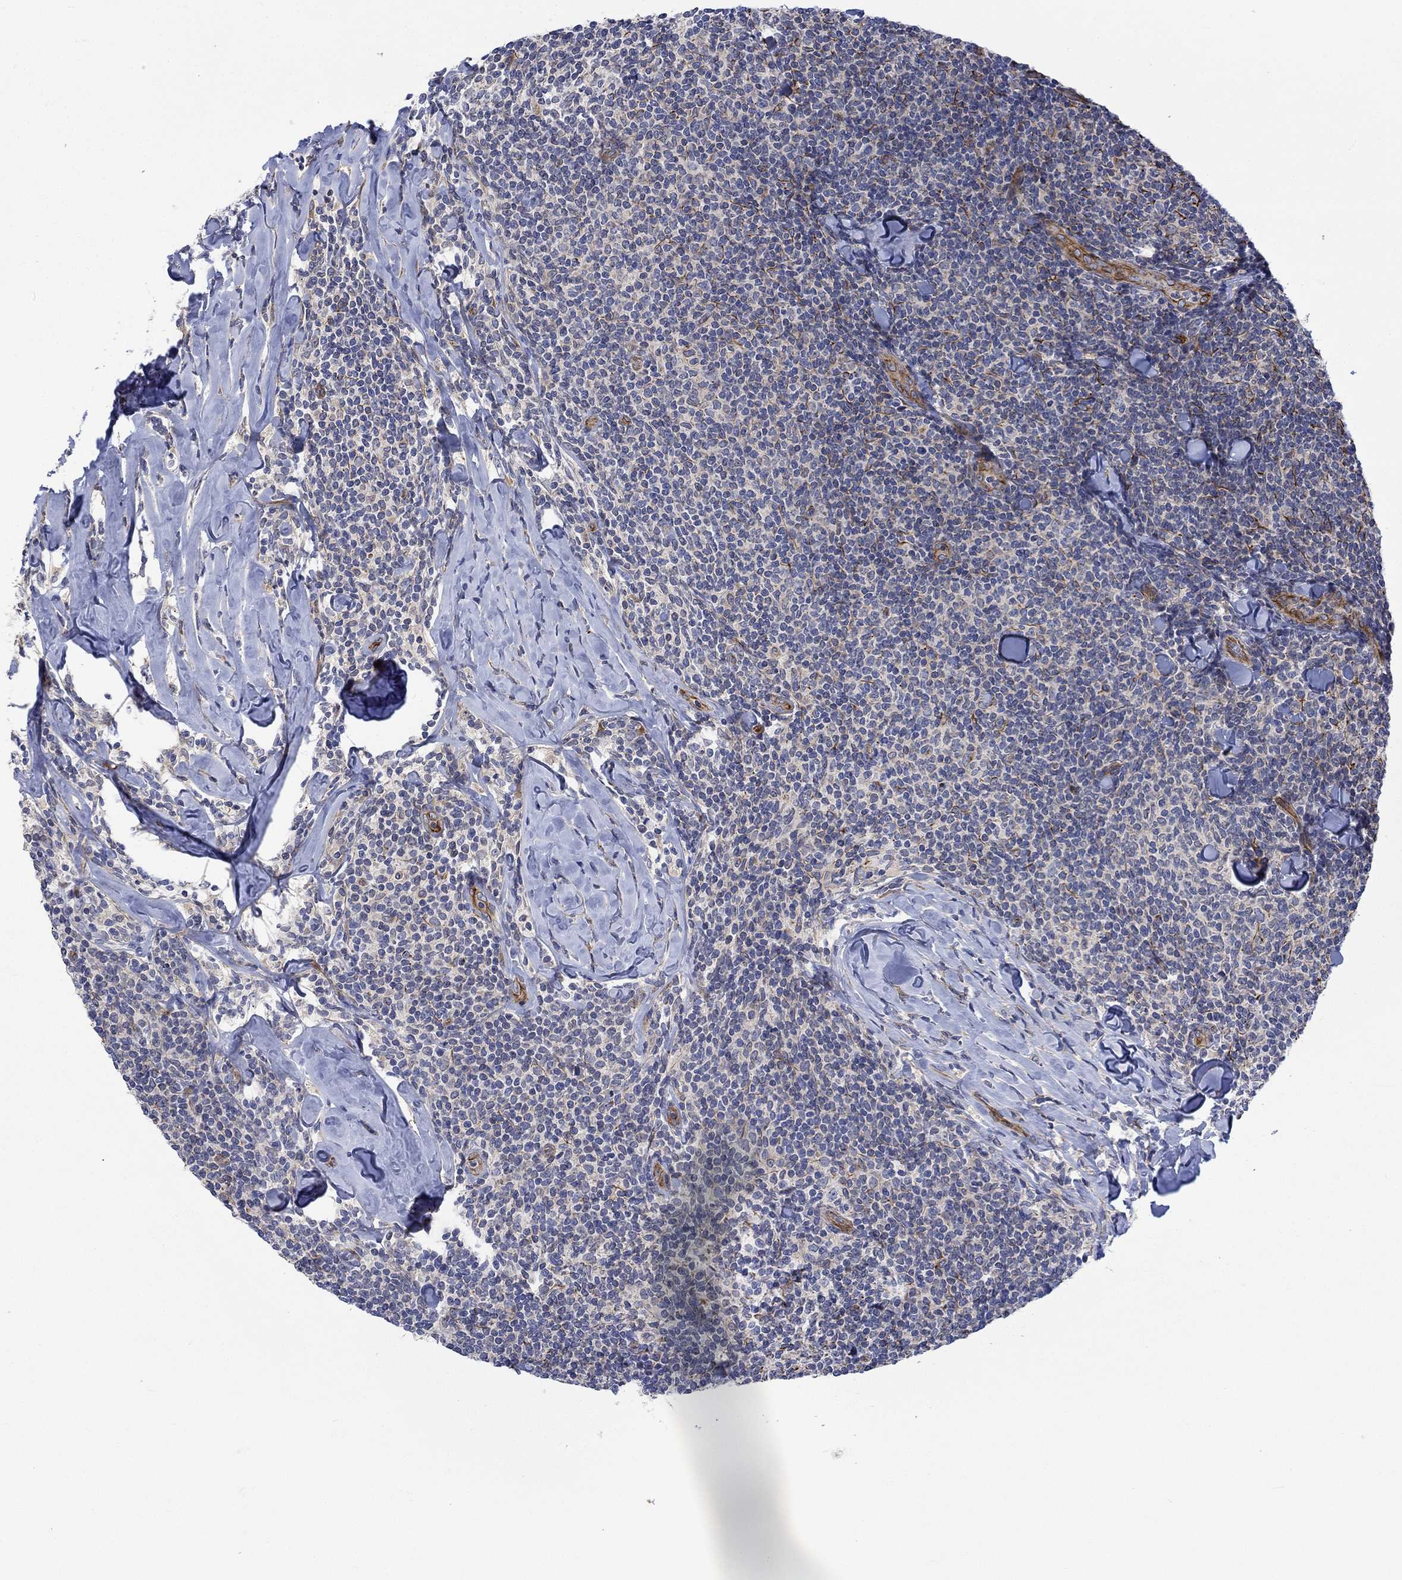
{"staining": {"intensity": "negative", "quantity": "none", "location": "none"}, "tissue": "lymphoma", "cell_type": "Tumor cells", "image_type": "cancer", "snomed": [{"axis": "morphology", "description": "Malignant lymphoma, non-Hodgkin's type, Low grade"}, {"axis": "topography", "description": "Lymph node"}], "caption": "The photomicrograph exhibits no significant positivity in tumor cells of lymphoma. (Immunohistochemistry, brightfield microscopy, high magnification).", "gene": "CAMK1D", "patient": {"sex": "female", "age": 56}}